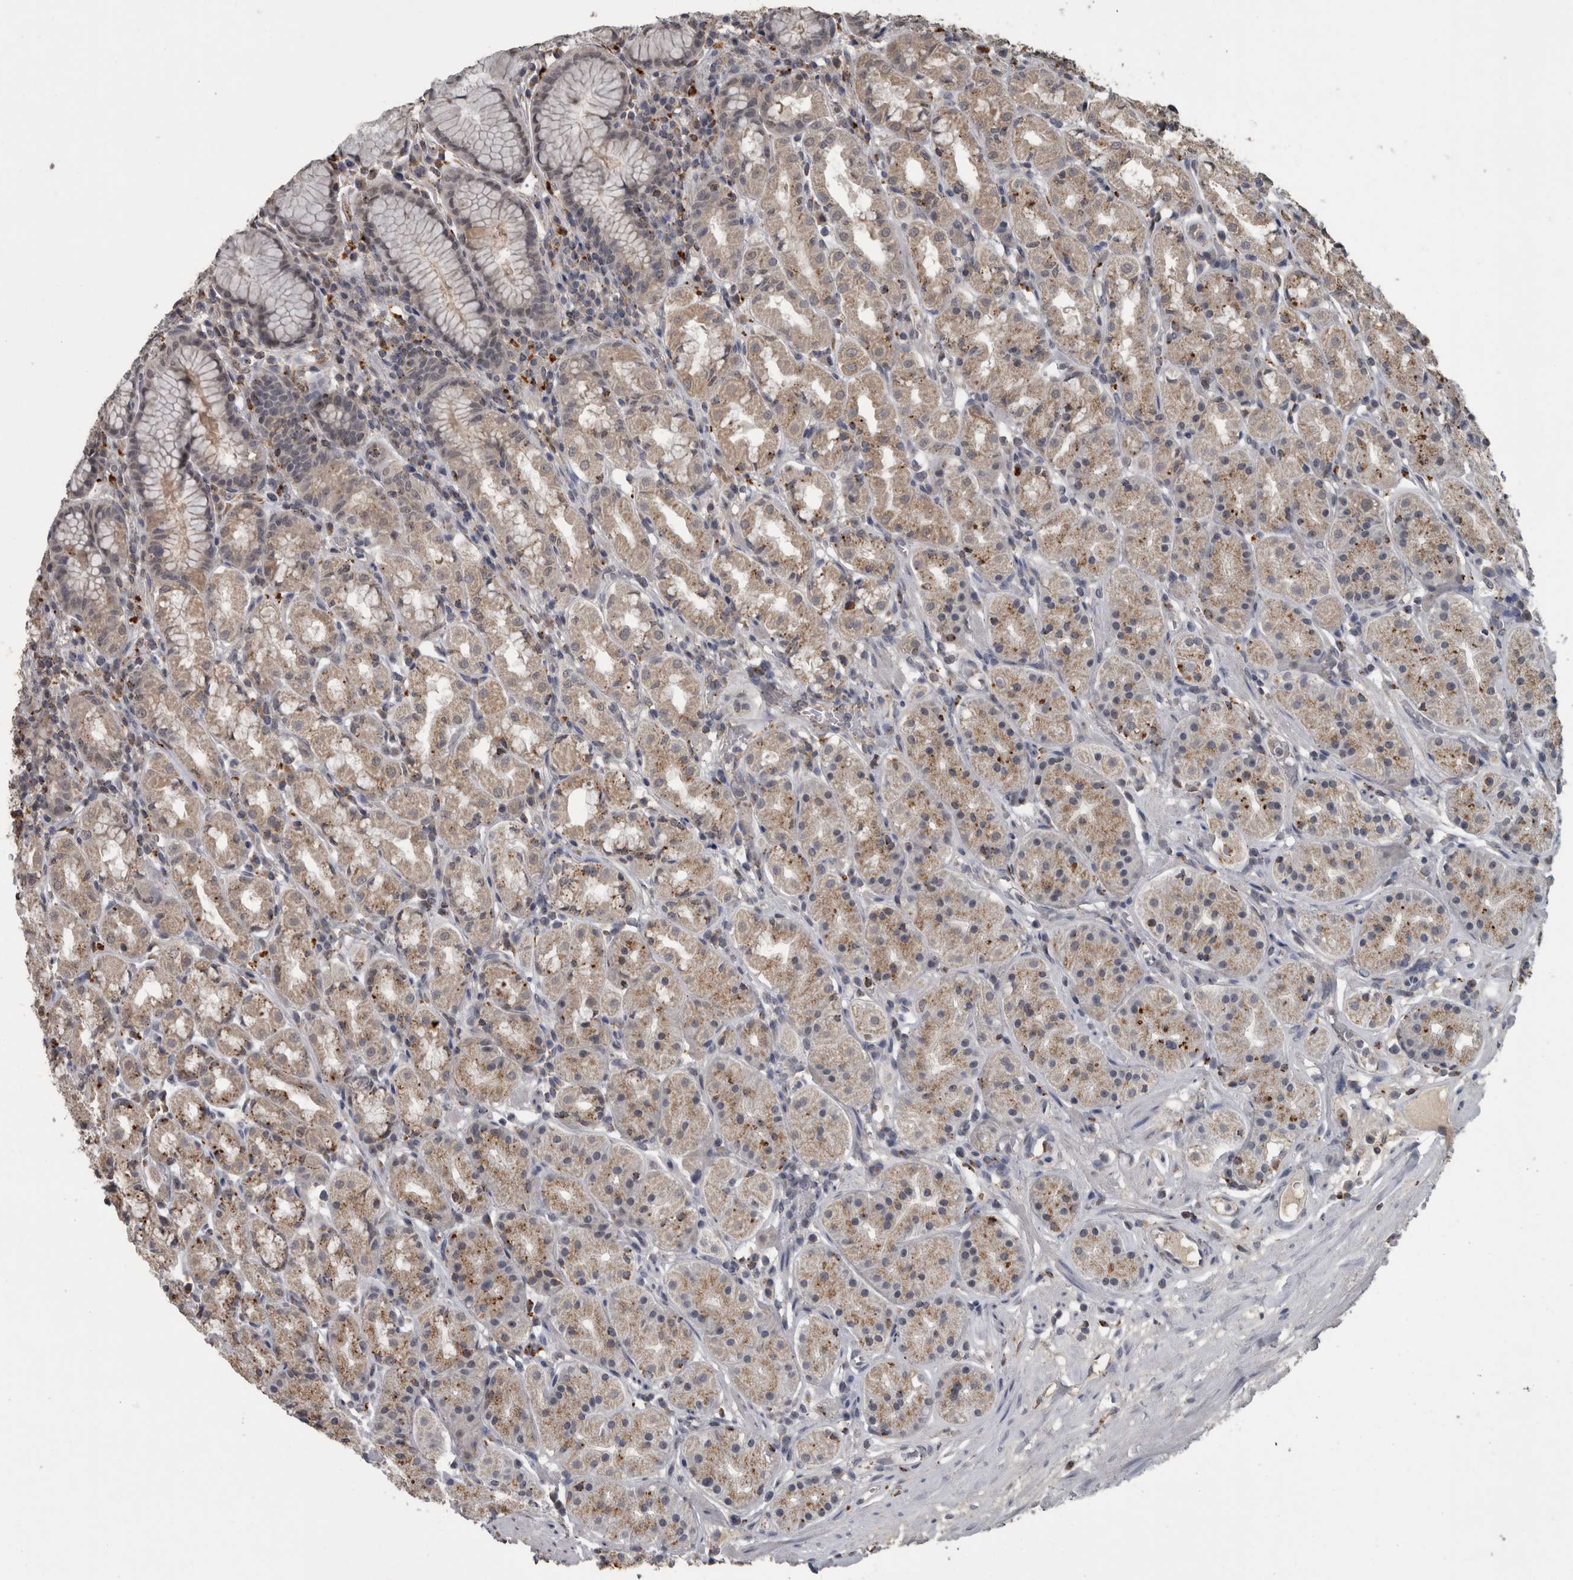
{"staining": {"intensity": "moderate", "quantity": "<25%", "location": "cytoplasmic/membranous"}, "tissue": "stomach", "cell_type": "Glandular cells", "image_type": "normal", "snomed": [{"axis": "morphology", "description": "Normal tissue, NOS"}, {"axis": "topography", "description": "Stomach, lower"}], "caption": "Protein staining by IHC exhibits moderate cytoplasmic/membranous expression in approximately <25% of glandular cells in normal stomach.", "gene": "NAAA", "patient": {"sex": "female", "age": 56}}